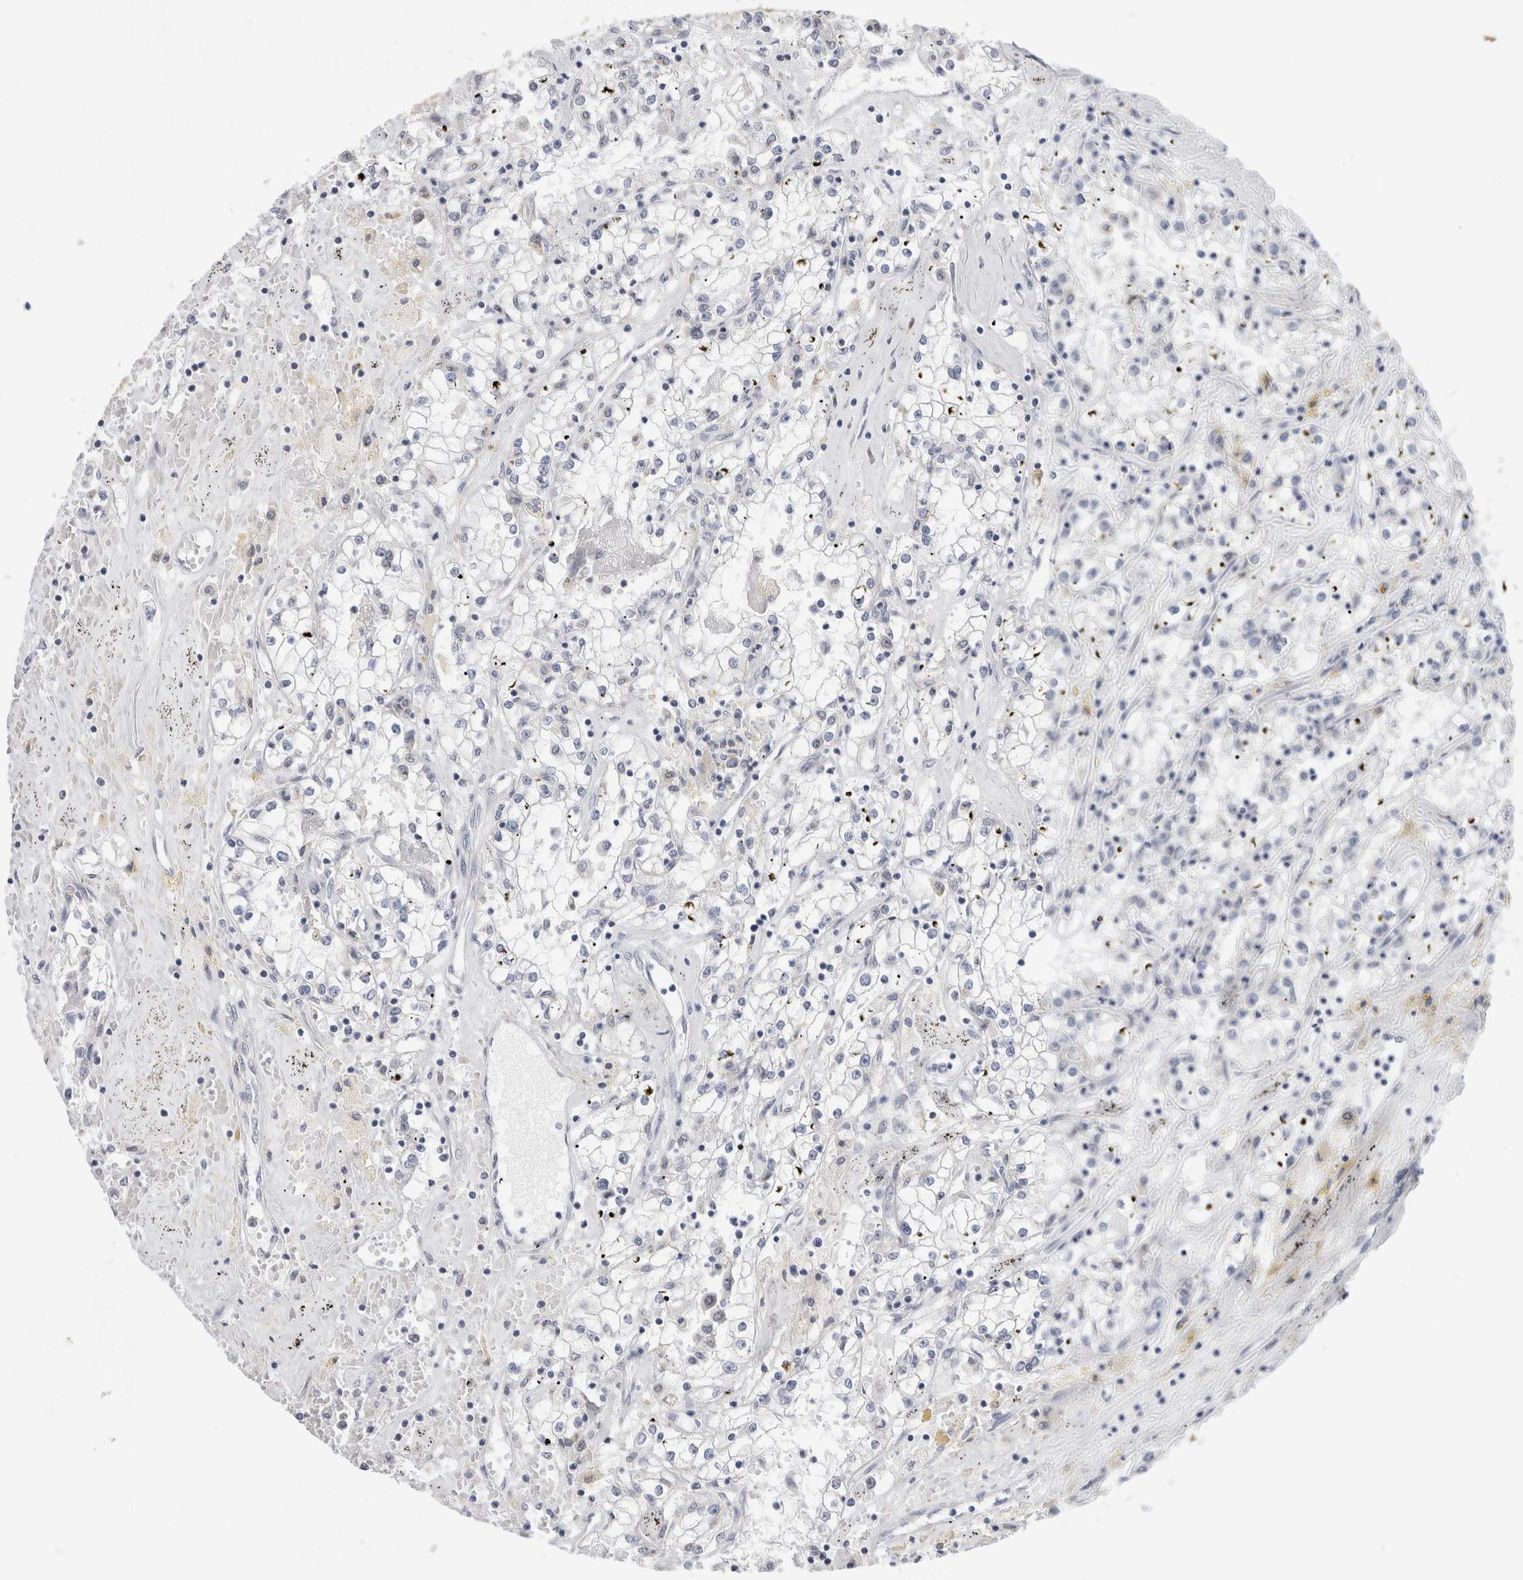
{"staining": {"intensity": "negative", "quantity": "none", "location": "none"}, "tissue": "renal cancer", "cell_type": "Tumor cells", "image_type": "cancer", "snomed": [{"axis": "morphology", "description": "Adenocarcinoma, NOS"}, {"axis": "topography", "description": "Kidney"}], "caption": "An IHC image of renal cancer is shown. There is no staining in tumor cells of renal cancer. (Brightfield microscopy of DAB (3,3'-diaminobenzidine) immunohistochemistry at high magnification).", "gene": "SLC22A12", "patient": {"sex": "male", "age": 56}}